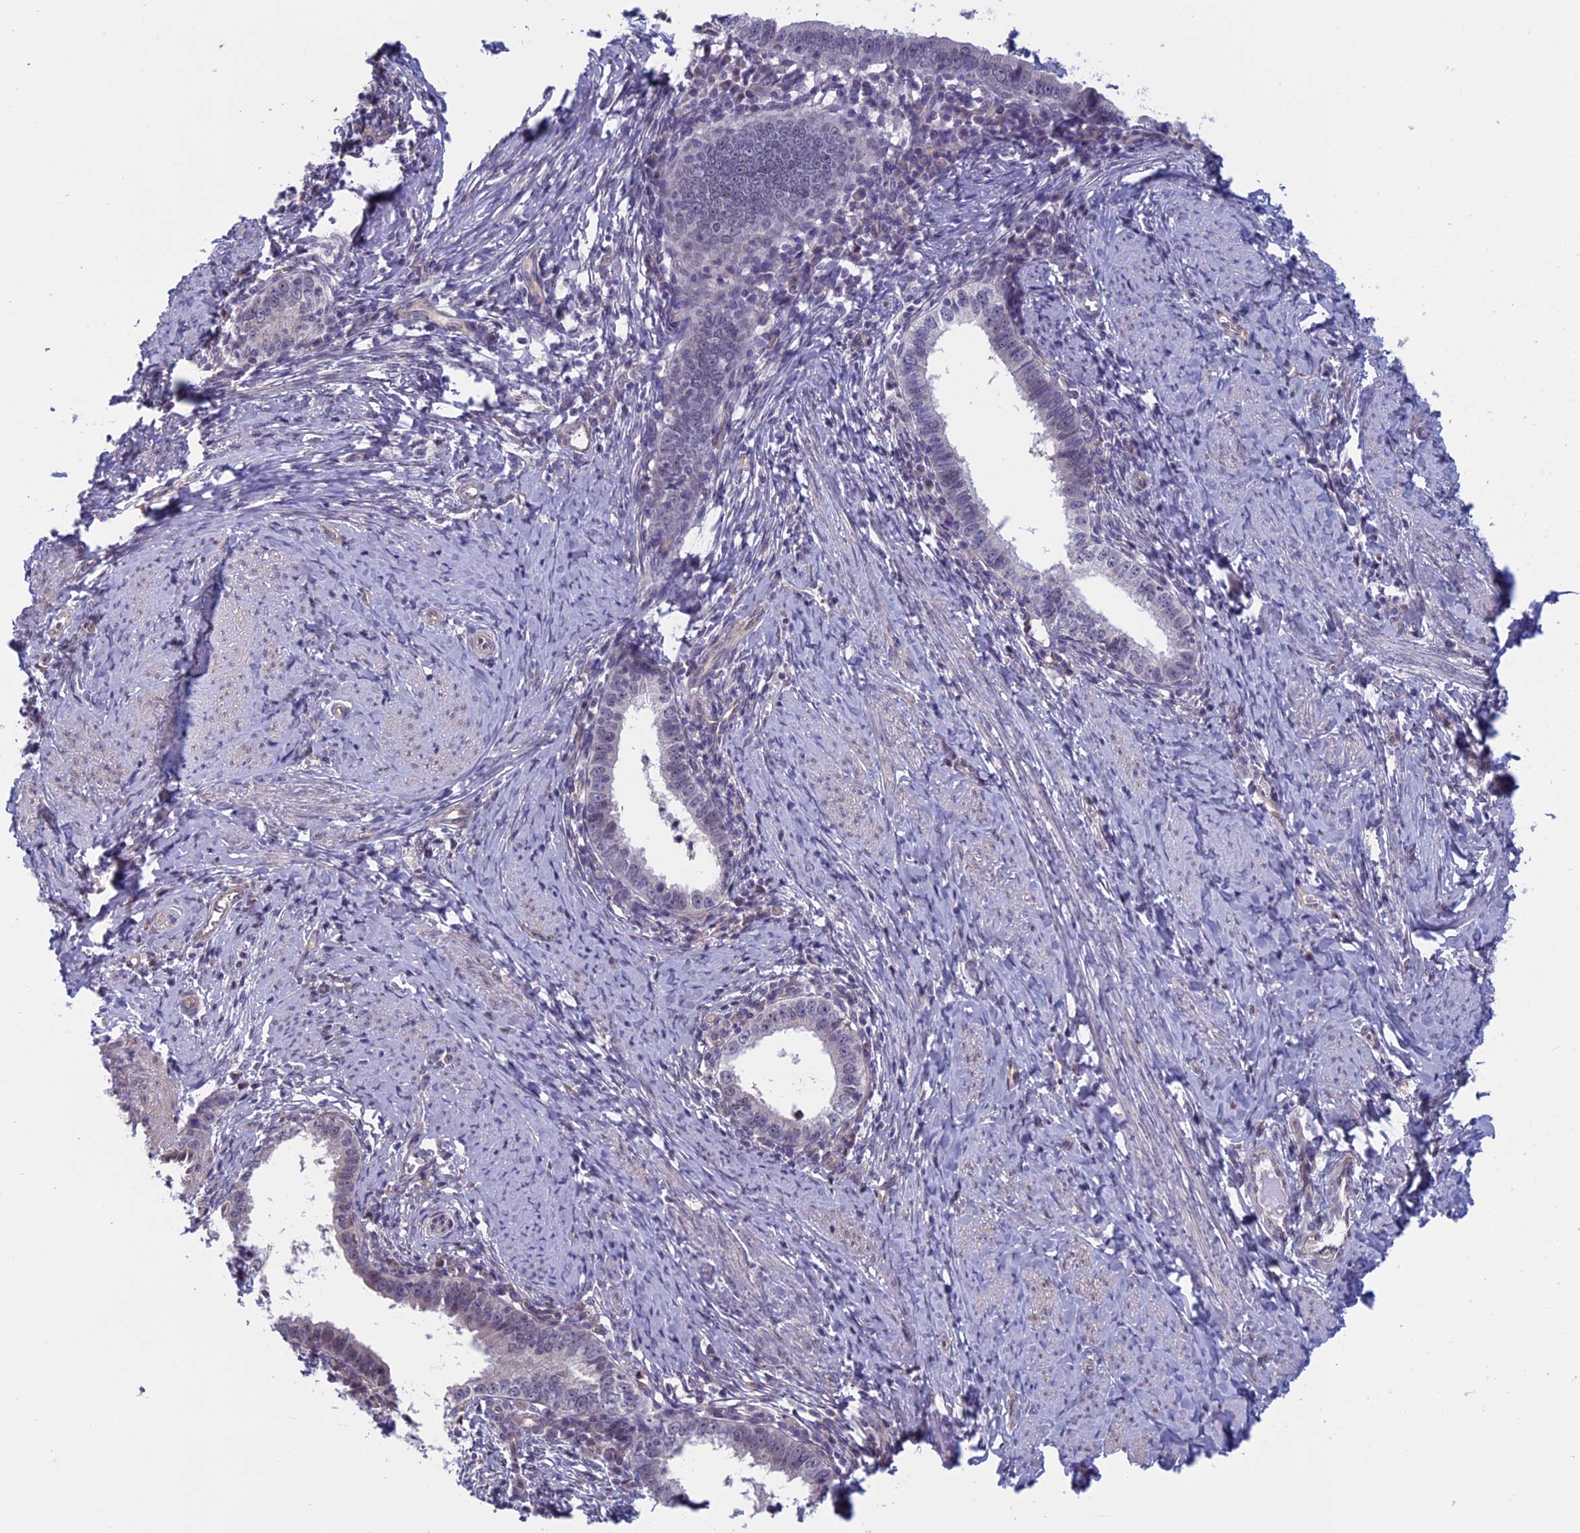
{"staining": {"intensity": "negative", "quantity": "none", "location": "none"}, "tissue": "cervical cancer", "cell_type": "Tumor cells", "image_type": "cancer", "snomed": [{"axis": "morphology", "description": "Adenocarcinoma, NOS"}, {"axis": "topography", "description": "Cervix"}], "caption": "Tumor cells are negative for brown protein staining in cervical cancer (adenocarcinoma).", "gene": "SLC1A6", "patient": {"sex": "female", "age": 36}}